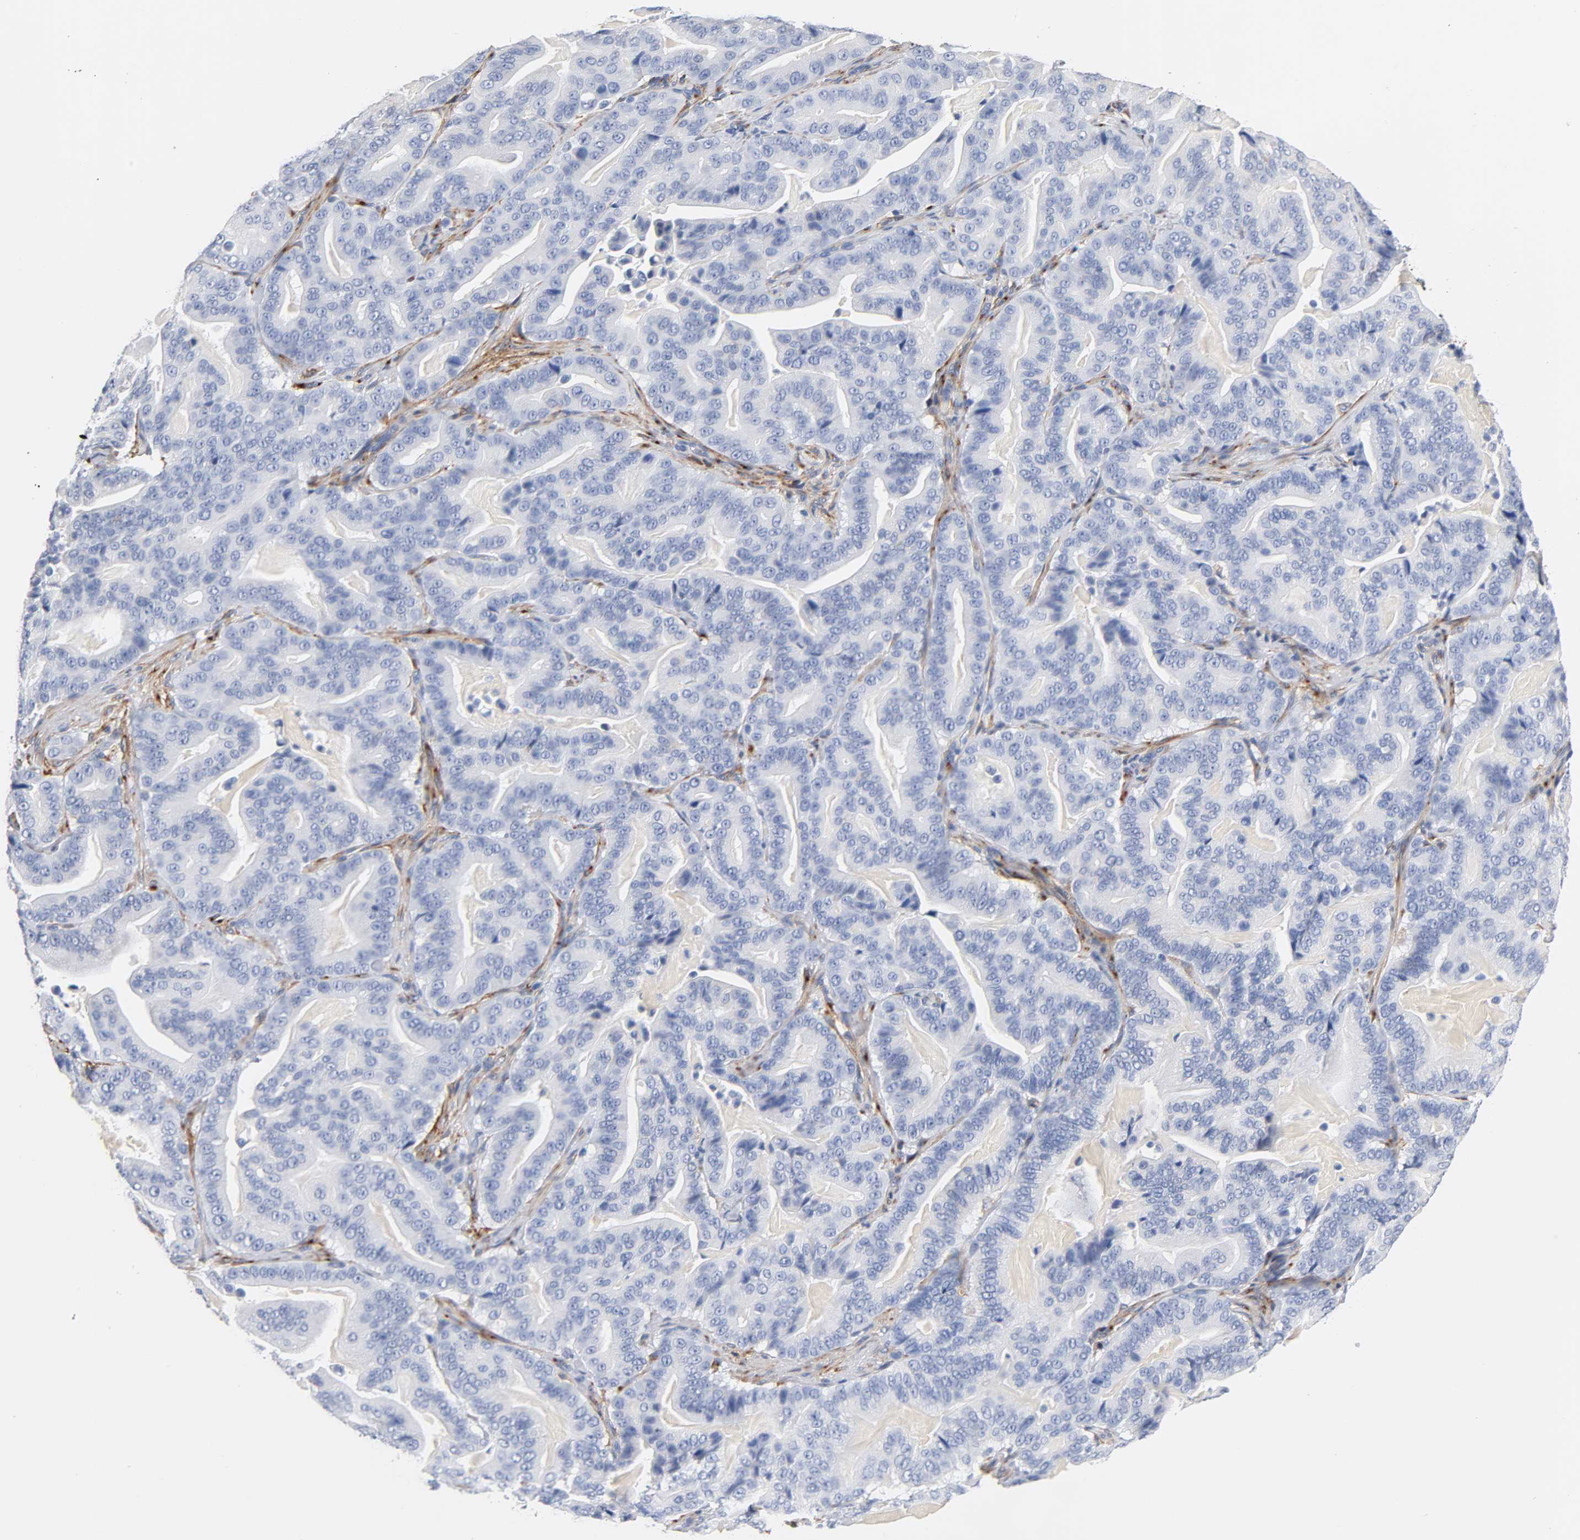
{"staining": {"intensity": "negative", "quantity": "none", "location": "none"}, "tissue": "pancreatic cancer", "cell_type": "Tumor cells", "image_type": "cancer", "snomed": [{"axis": "morphology", "description": "Adenocarcinoma, NOS"}, {"axis": "topography", "description": "Pancreas"}], "caption": "Immunohistochemical staining of adenocarcinoma (pancreatic) shows no significant staining in tumor cells.", "gene": "LRP1", "patient": {"sex": "male", "age": 63}}